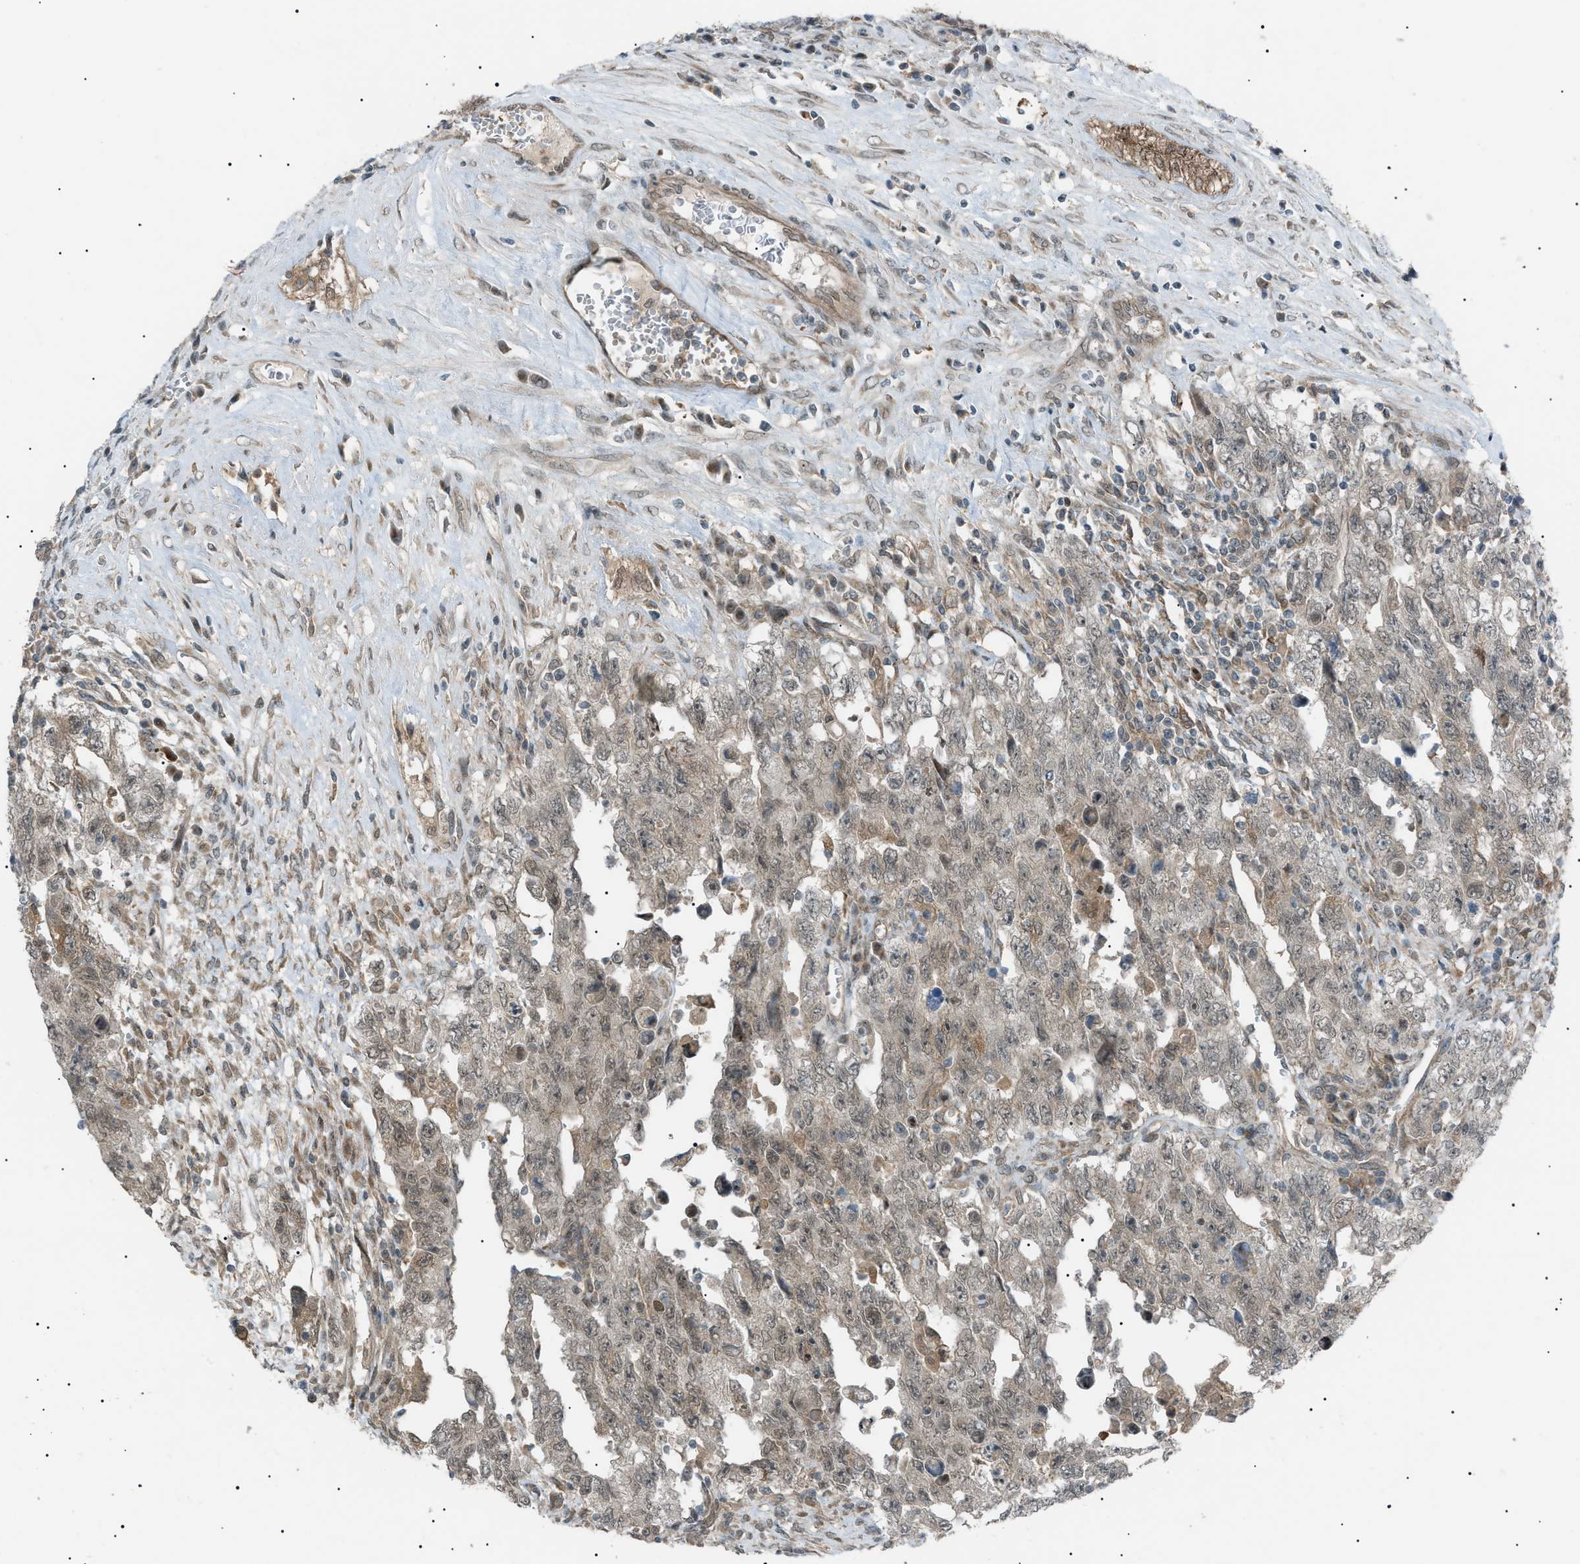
{"staining": {"intensity": "negative", "quantity": "none", "location": "none"}, "tissue": "testis cancer", "cell_type": "Tumor cells", "image_type": "cancer", "snomed": [{"axis": "morphology", "description": "Carcinoma, Embryonal, NOS"}, {"axis": "topography", "description": "Testis"}], "caption": "Immunohistochemistry (IHC) histopathology image of neoplastic tissue: human testis embryonal carcinoma stained with DAB demonstrates no significant protein expression in tumor cells.", "gene": "LPIN2", "patient": {"sex": "male", "age": 28}}